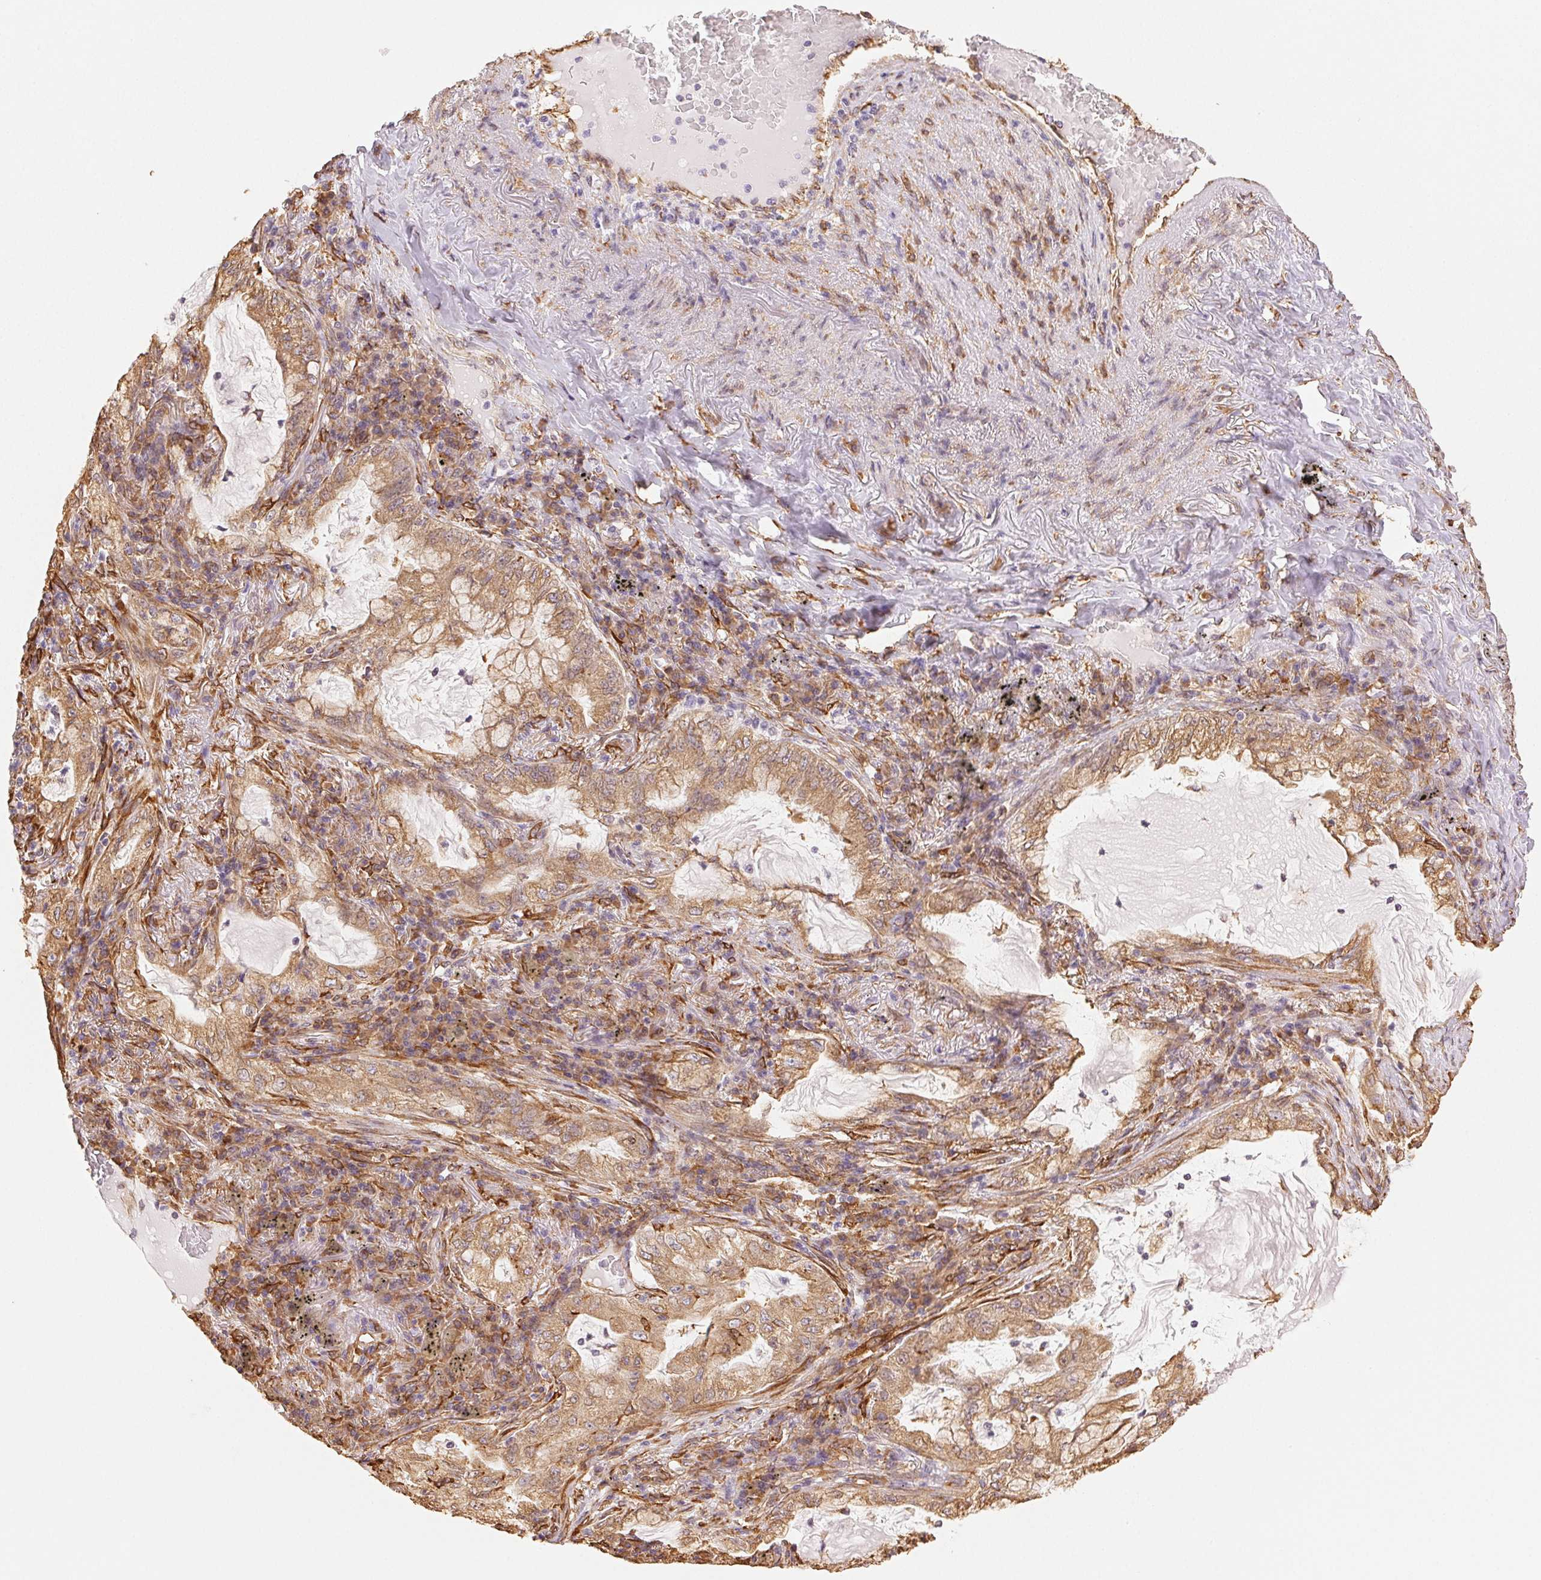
{"staining": {"intensity": "moderate", "quantity": ">75%", "location": "cytoplasmic/membranous"}, "tissue": "lung cancer", "cell_type": "Tumor cells", "image_type": "cancer", "snomed": [{"axis": "morphology", "description": "Adenocarcinoma, NOS"}, {"axis": "topography", "description": "Lung"}], "caption": "Moderate cytoplasmic/membranous protein expression is appreciated in approximately >75% of tumor cells in lung cancer. Using DAB (3,3'-diaminobenzidine) (brown) and hematoxylin (blue) stains, captured at high magnification using brightfield microscopy.", "gene": "RCN3", "patient": {"sex": "female", "age": 73}}